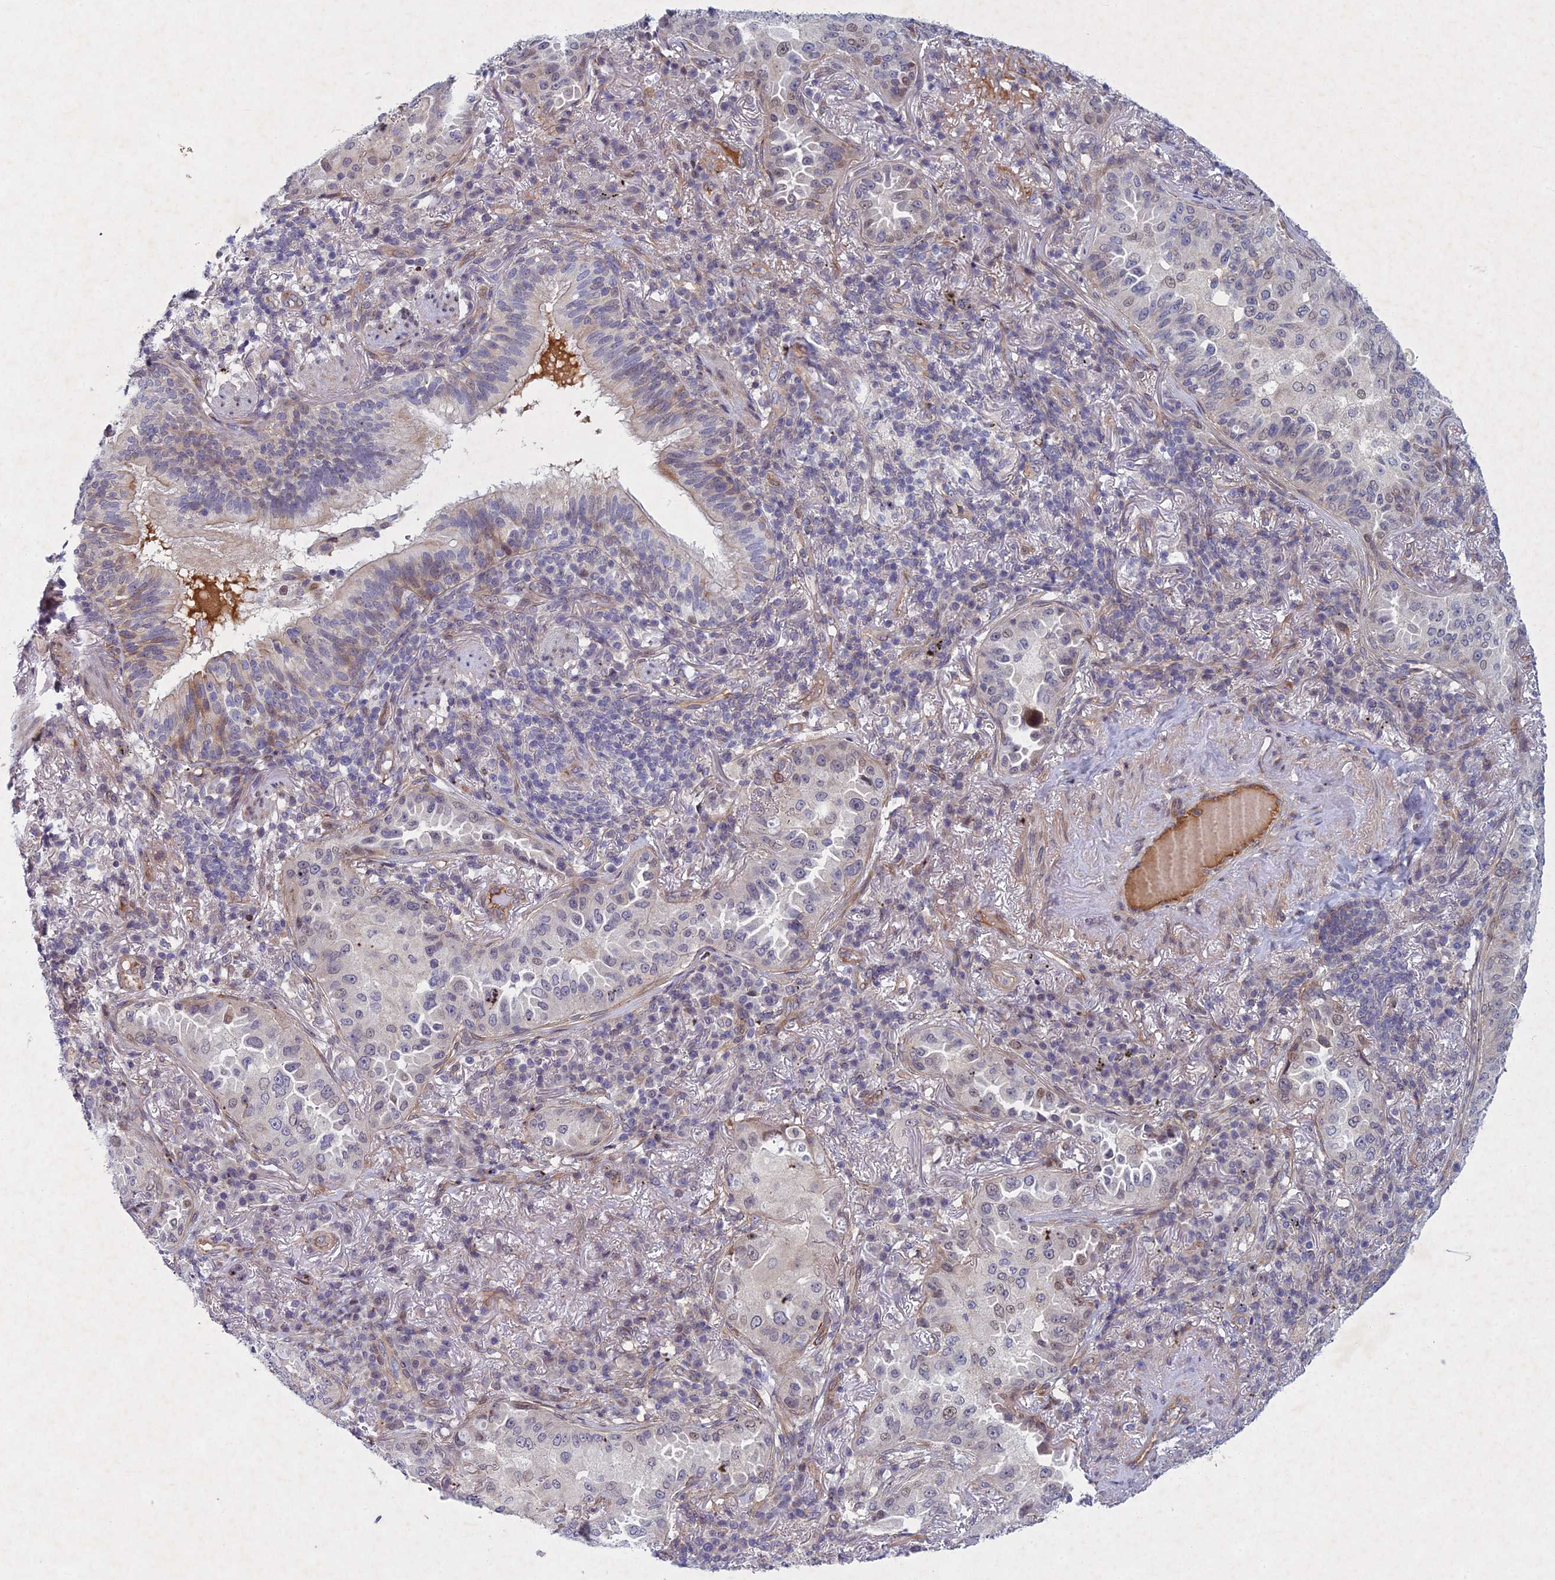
{"staining": {"intensity": "negative", "quantity": "none", "location": "none"}, "tissue": "lung cancer", "cell_type": "Tumor cells", "image_type": "cancer", "snomed": [{"axis": "morphology", "description": "Adenocarcinoma, NOS"}, {"axis": "topography", "description": "Lung"}], "caption": "The immunohistochemistry photomicrograph has no significant expression in tumor cells of adenocarcinoma (lung) tissue.", "gene": "PTHLH", "patient": {"sex": "female", "age": 69}}